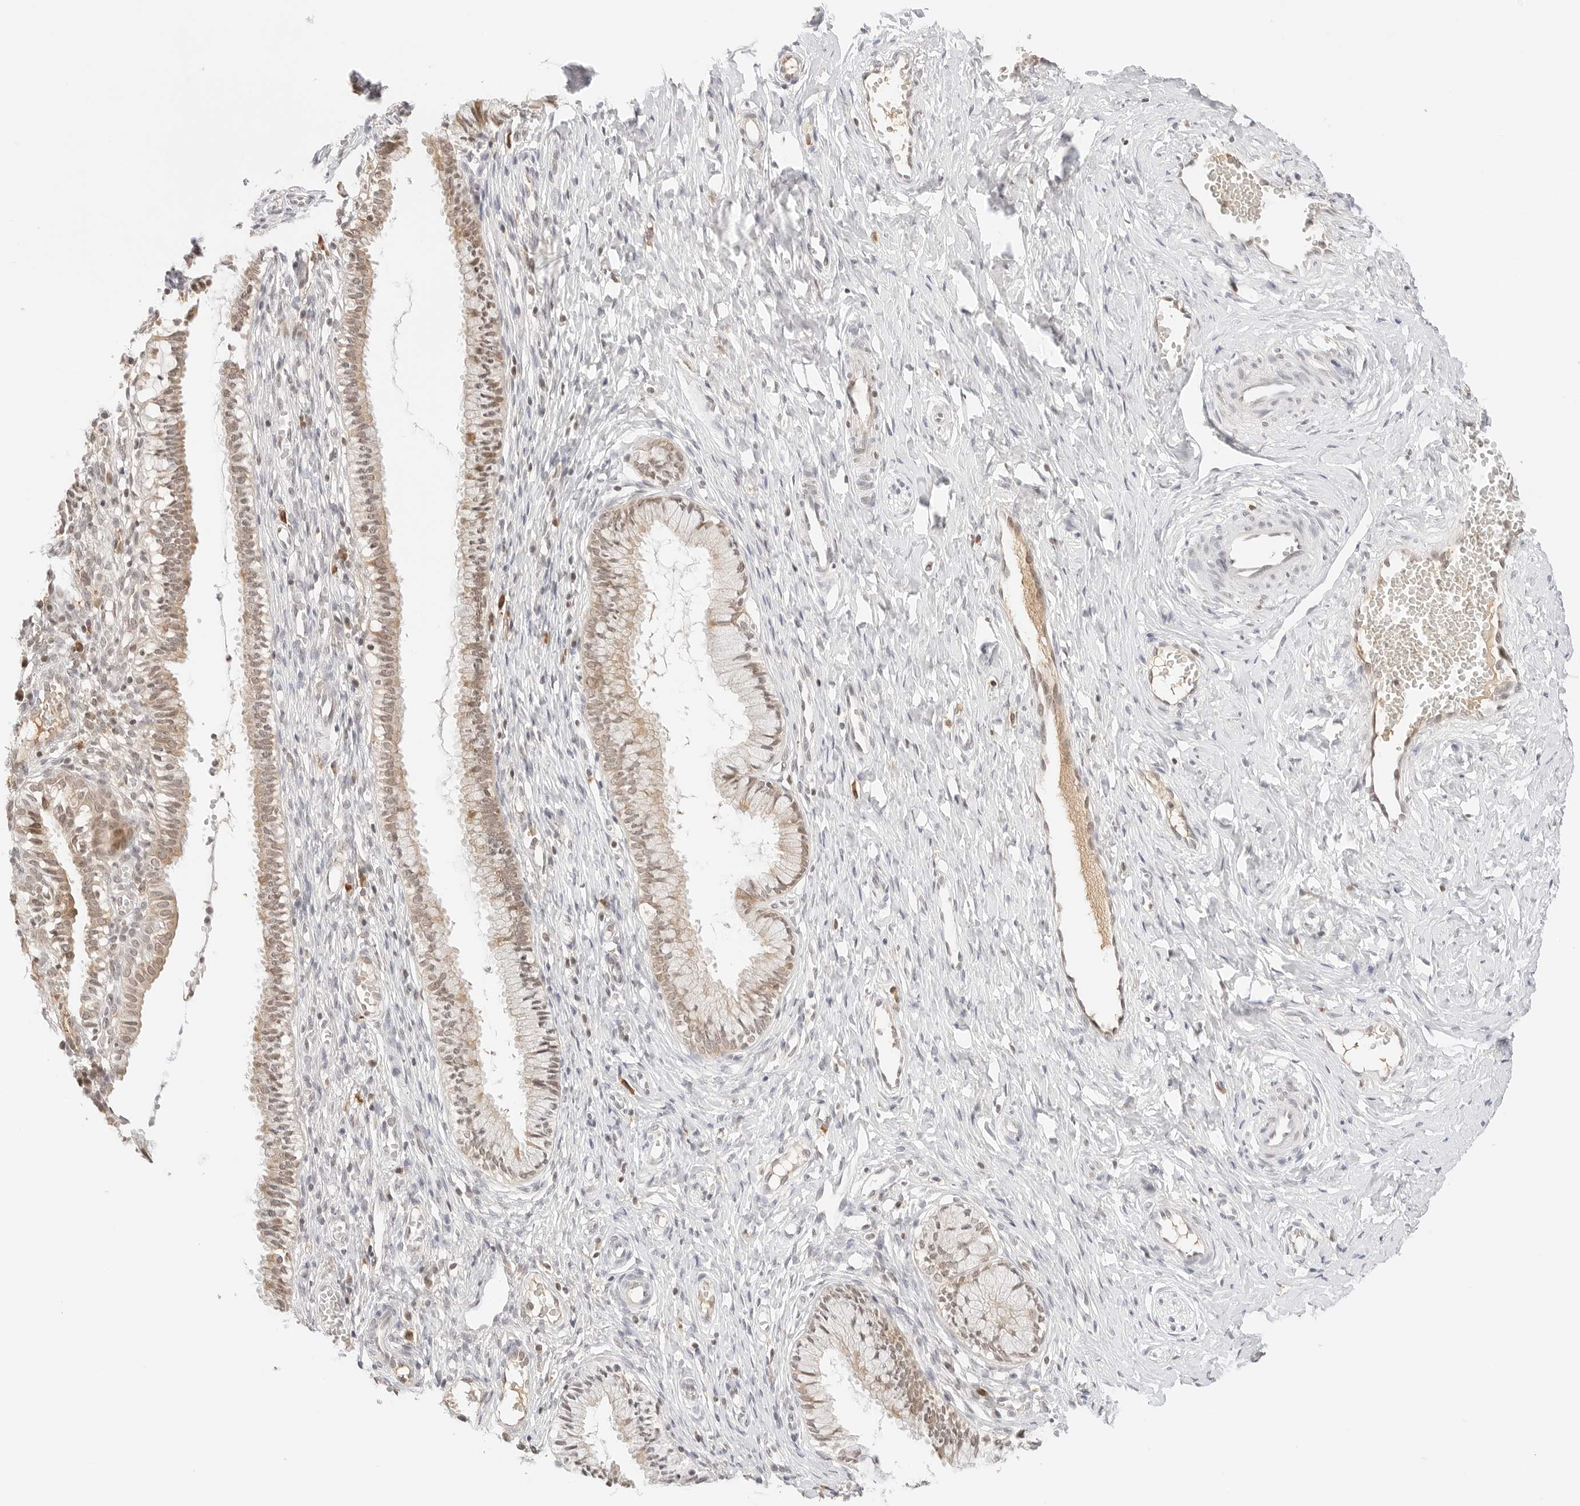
{"staining": {"intensity": "weak", "quantity": ">75%", "location": "cytoplasmic/membranous,nuclear"}, "tissue": "cervix", "cell_type": "Glandular cells", "image_type": "normal", "snomed": [{"axis": "morphology", "description": "Normal tissue, NOS"}, {"axis": "topography", "description": "Cervix"}], "caption": "Protein analysis of normal cervix demonstrates weak cytoplasmic/membranous,nuclear staining in approximately >75% of glandular cells. (Stains: DAB in brown, nuclei in blue, Microscopy: brightfield microscopy at high magnification).", "gene": "SEPTIN4", "patient": {"sex": "female", "age": 27}}